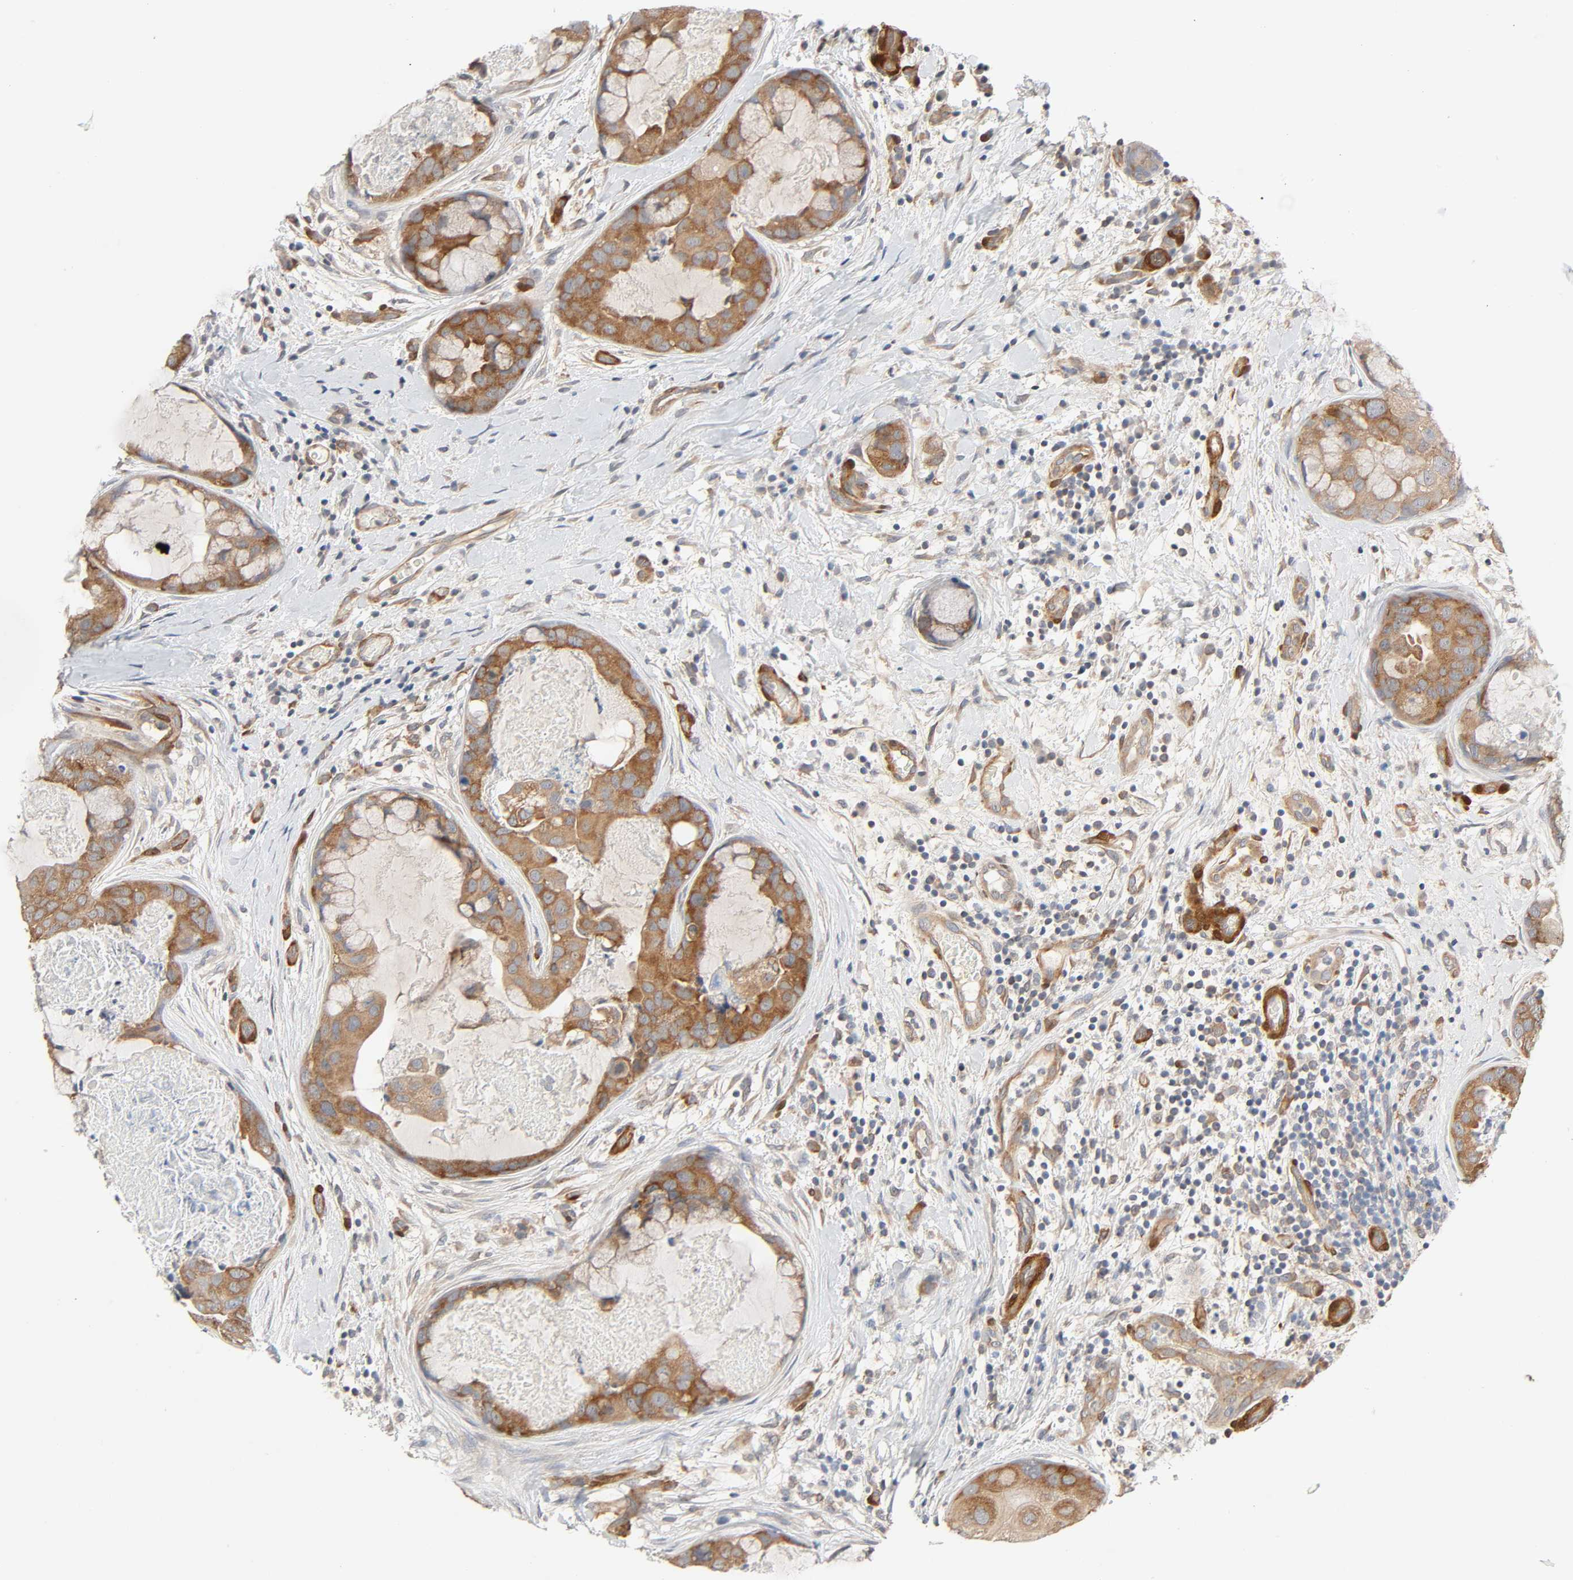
{"staining": {"intensity": "moderate", "quantity": "25%-75%", "location": "cytoplasmic/membranous"}, "tissue": "breast cancer", "cell_type": "Tumor cells", "image_type": "cancer", "snomed": [{"axis": "morphology", "description": "Duct carcinoma"}, {"axis": "topography", "description": "Breast"}], "caption": "Breast infiltrating ductal carcinoma stained with DAB (3,3'-diaminobenzidine) immunohistochemistry (IHC) displays medium levels of moderate cytoplasmic/membranous expression in about 25%-75% of tumor cells.", "gene": "PTK2", "patient": {"sex": "female", "age": 40}}